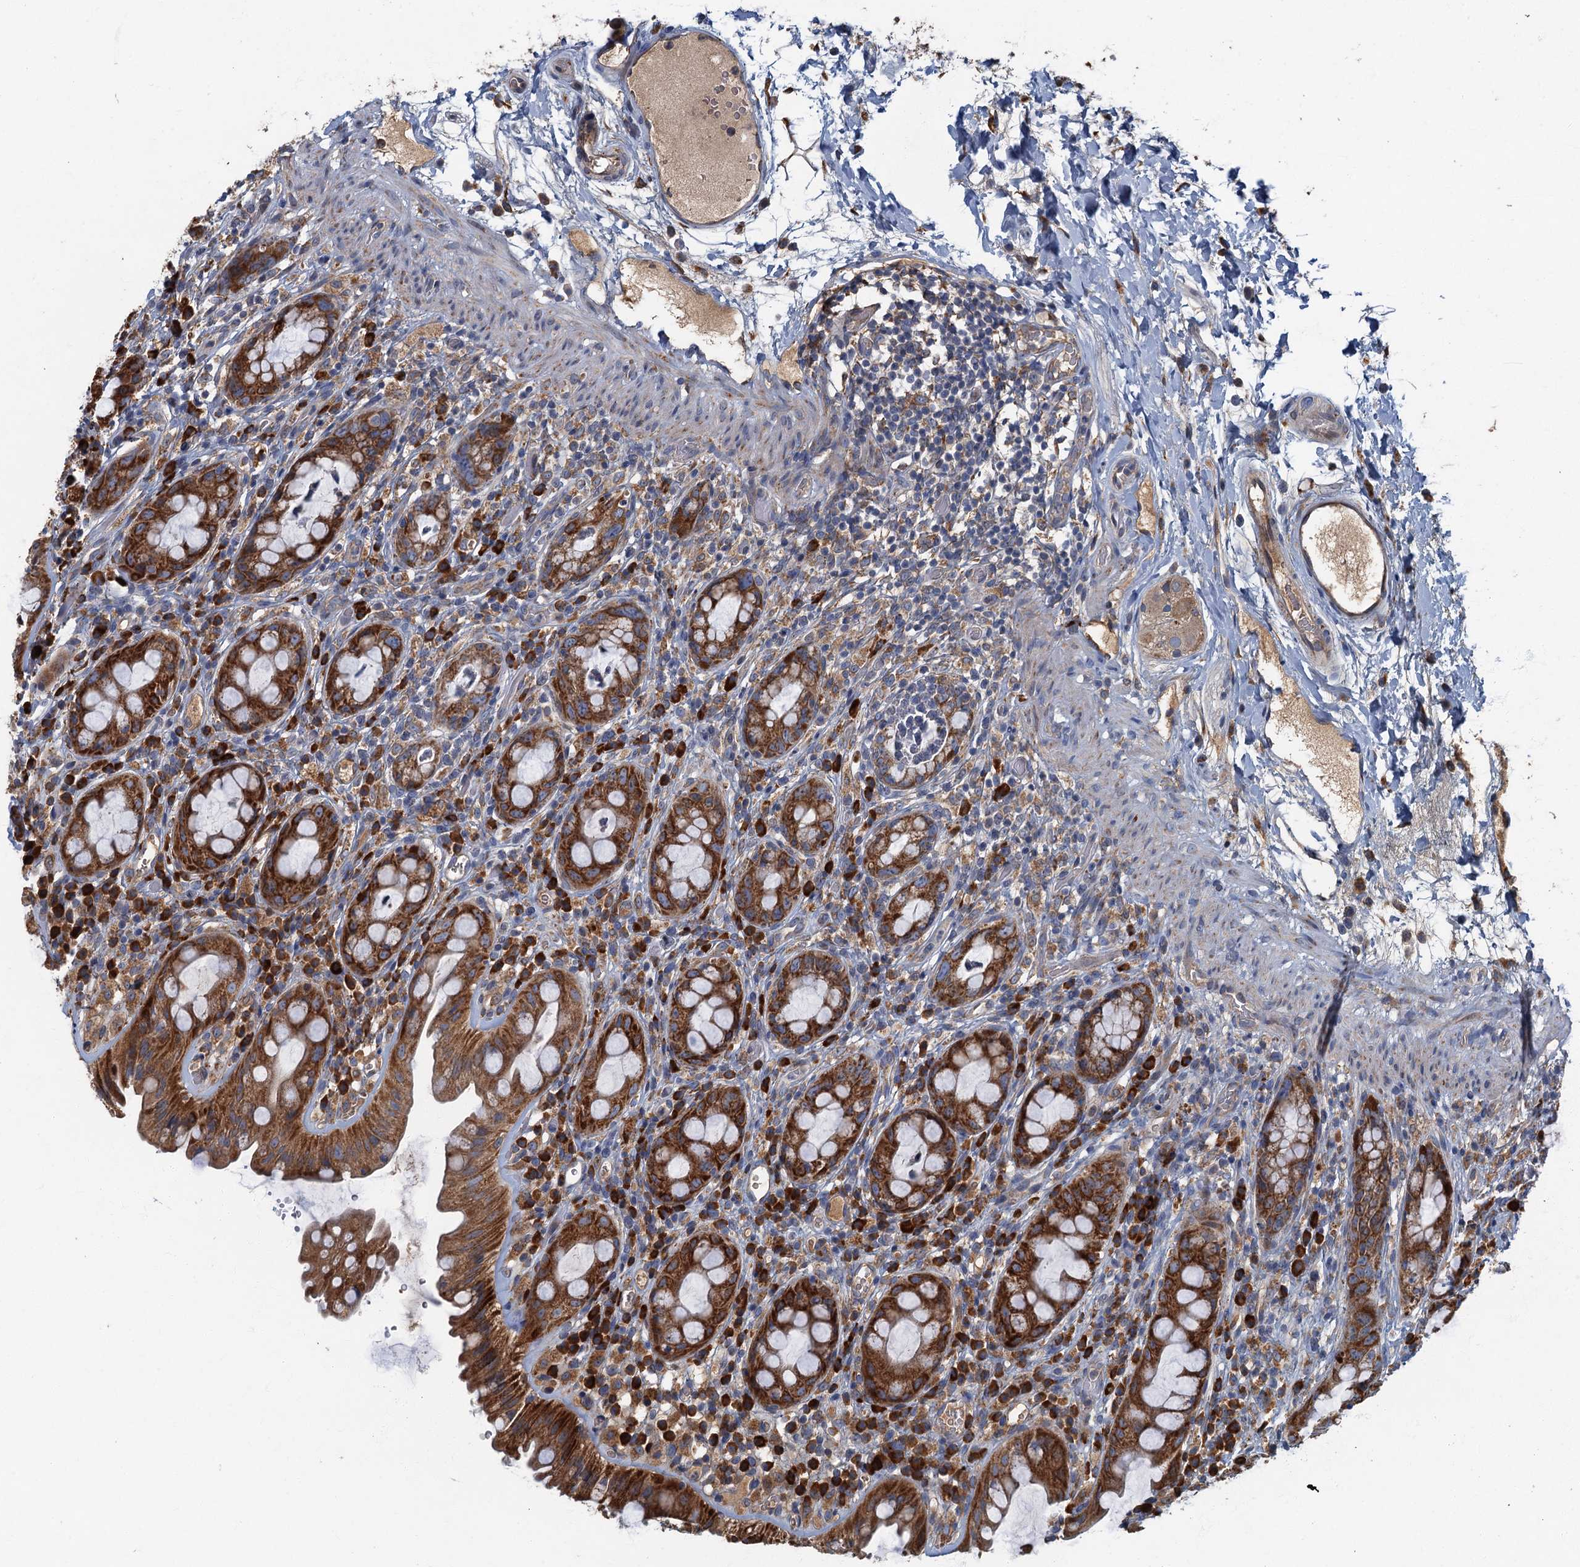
{"staining": {"intensity": "strong", "quantity": ">75%", "location": "cytoplasmic/membranous"}, "tissue": "rectum", "cell_type": "Glandular cells", "image_type": "normal", "snomed": [{"axis": "morphology", "description": "Normal tissue, NOS"}, {"axis": "topography", "description": "Rectum"}], "caption": "The immunohistochemical stain labels strong cytoplasmic/membranous positivity in glandular cells of unremarkable rectum.", "gene": "SPDYC", "patient": {"sex": "female", "age": 57}}